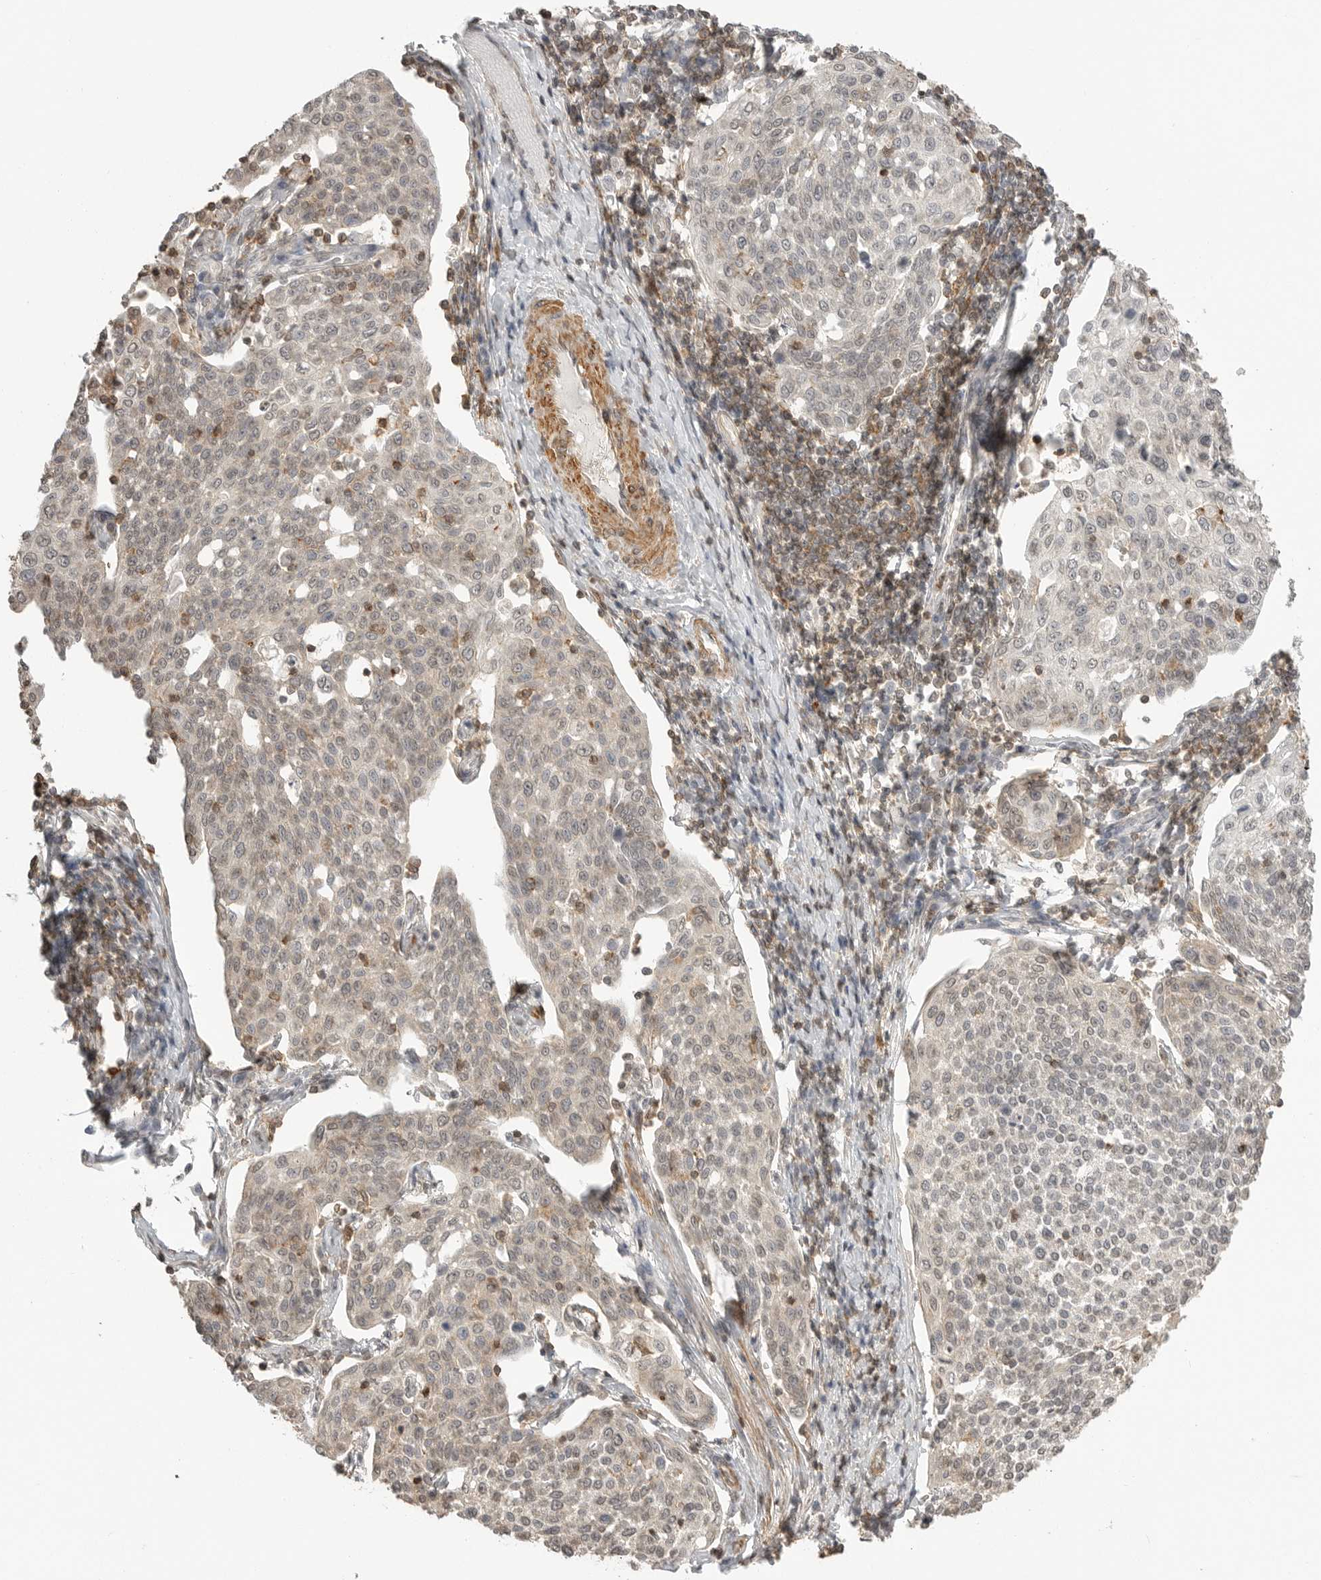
{"staining": {"intensity": "weak", "quantity": ">75%", "location": "cytoplasmic/membranous"}, "tissue": "cervical cancer", "cell_type": "Tumor cells", "image_type": "cancer", "snomed": [{"axis": "morphology", "description": "Squamous cell carcinoma, NOS"}, {"axis": "topography", "description": "Cervix"}], "caption": "Protein staining of cervical cancer (squamous cell carcinoma) tissue shows weak cytoplasmic/membranous staining in approximately >75% of tumor cells.", "gene": "GPC2", "patient": {"sex": "female", "age": 34}}